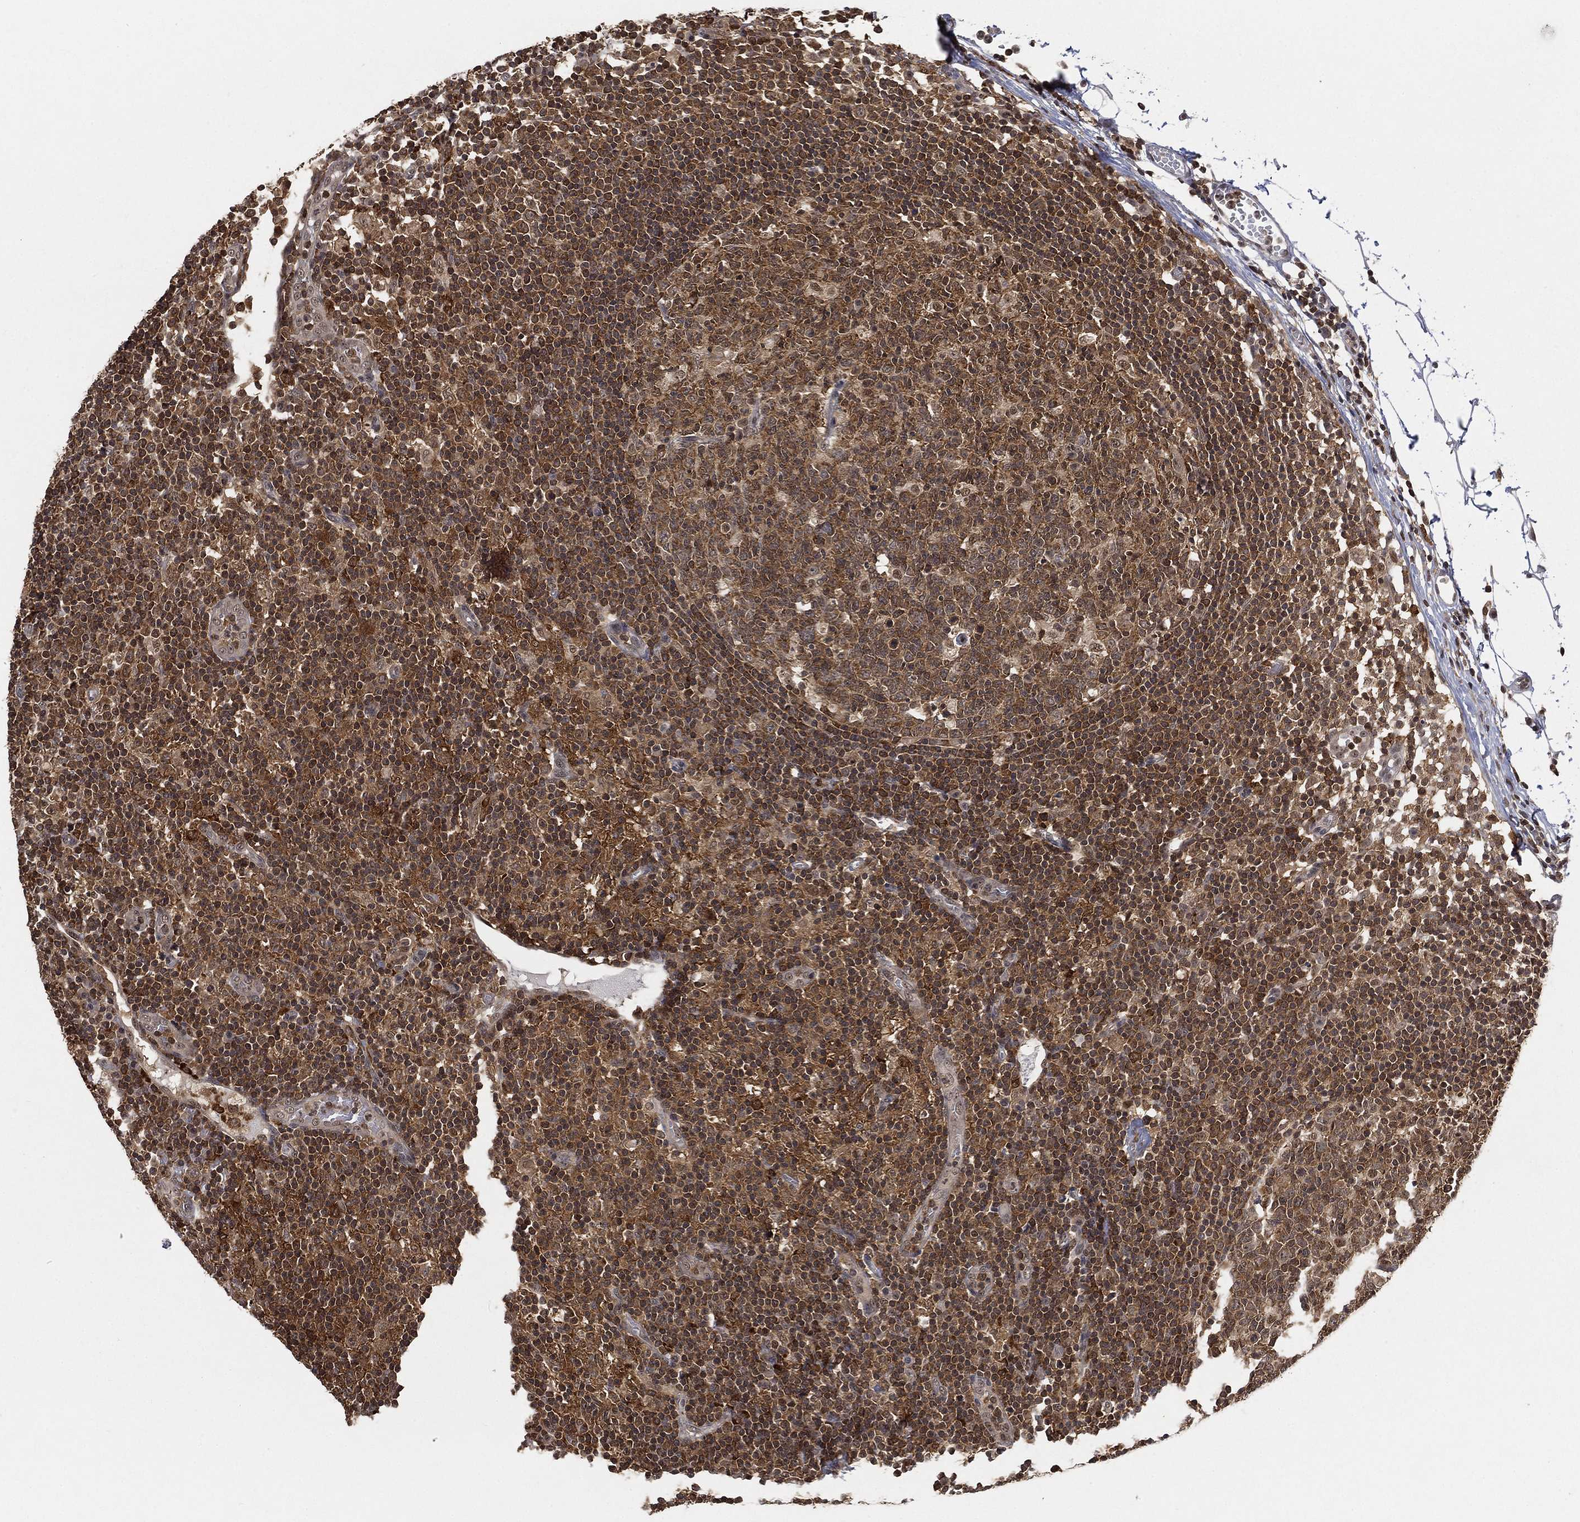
{"staining": {"intensity": "moderate", "quantity": "25%-75%", "location": "cytoplasmic/membranous"}, "tissue": "lymph node", "cell_type": "Germinal center cells", "image_type": "normal", "snomed": [{"axis": "morphology", "description": "Normal tissue, NOS"}, {"axis": "topography", "description": "Lymph node"}, {"axis": "topography", "description": "Salivary gland"}], "caption": "Immunohistochemistry histopathology image of benign lymph node: human lymph node stained using immunohistochemistry displays medium levels of moderate protein expression localized specifically in the cytoplasmic/membranous of germinal center cells, appearing as a cytoplasmic/membranous brown color.", "gene": "WDR26", "patient": {"sex": "male", "age": 83}}